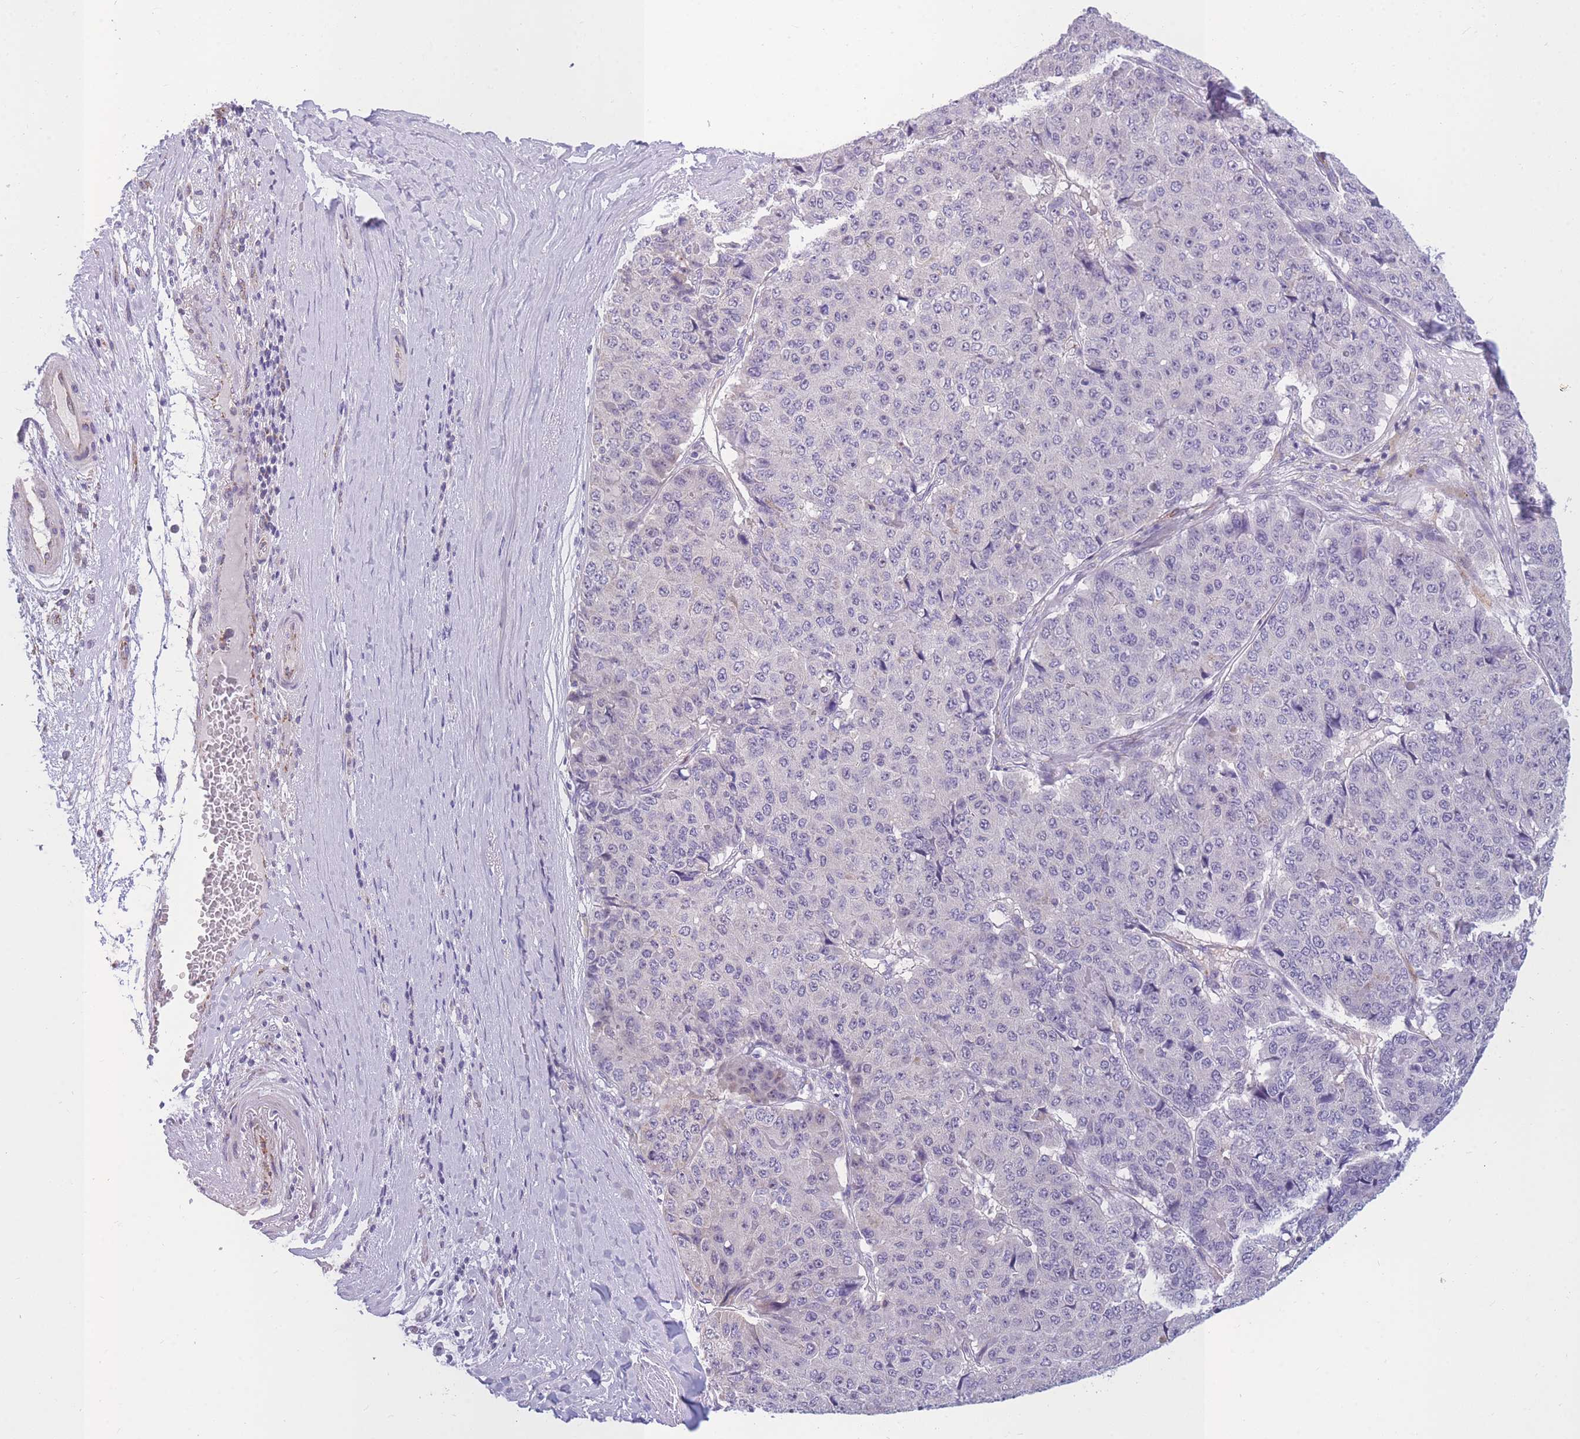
{"staining": {"intensity": "negative", "quantity": "none", "location": "none"}, "tissue": "pancreatic cancer", "cell_type": "Tumor cells", "image_type": "cancer", "snomed": [{"axis": "morphology", "description": "Adenocarcinoma, NOS"}, {"axis": "topography", "description": "Pancreas"}], "caption": "A micrograph of pancreatic cancer stained for a protein exhibits no brown staining in tumor cells.", "gene": "DDX49", "patient": {"sex": "male", "age": 50}}